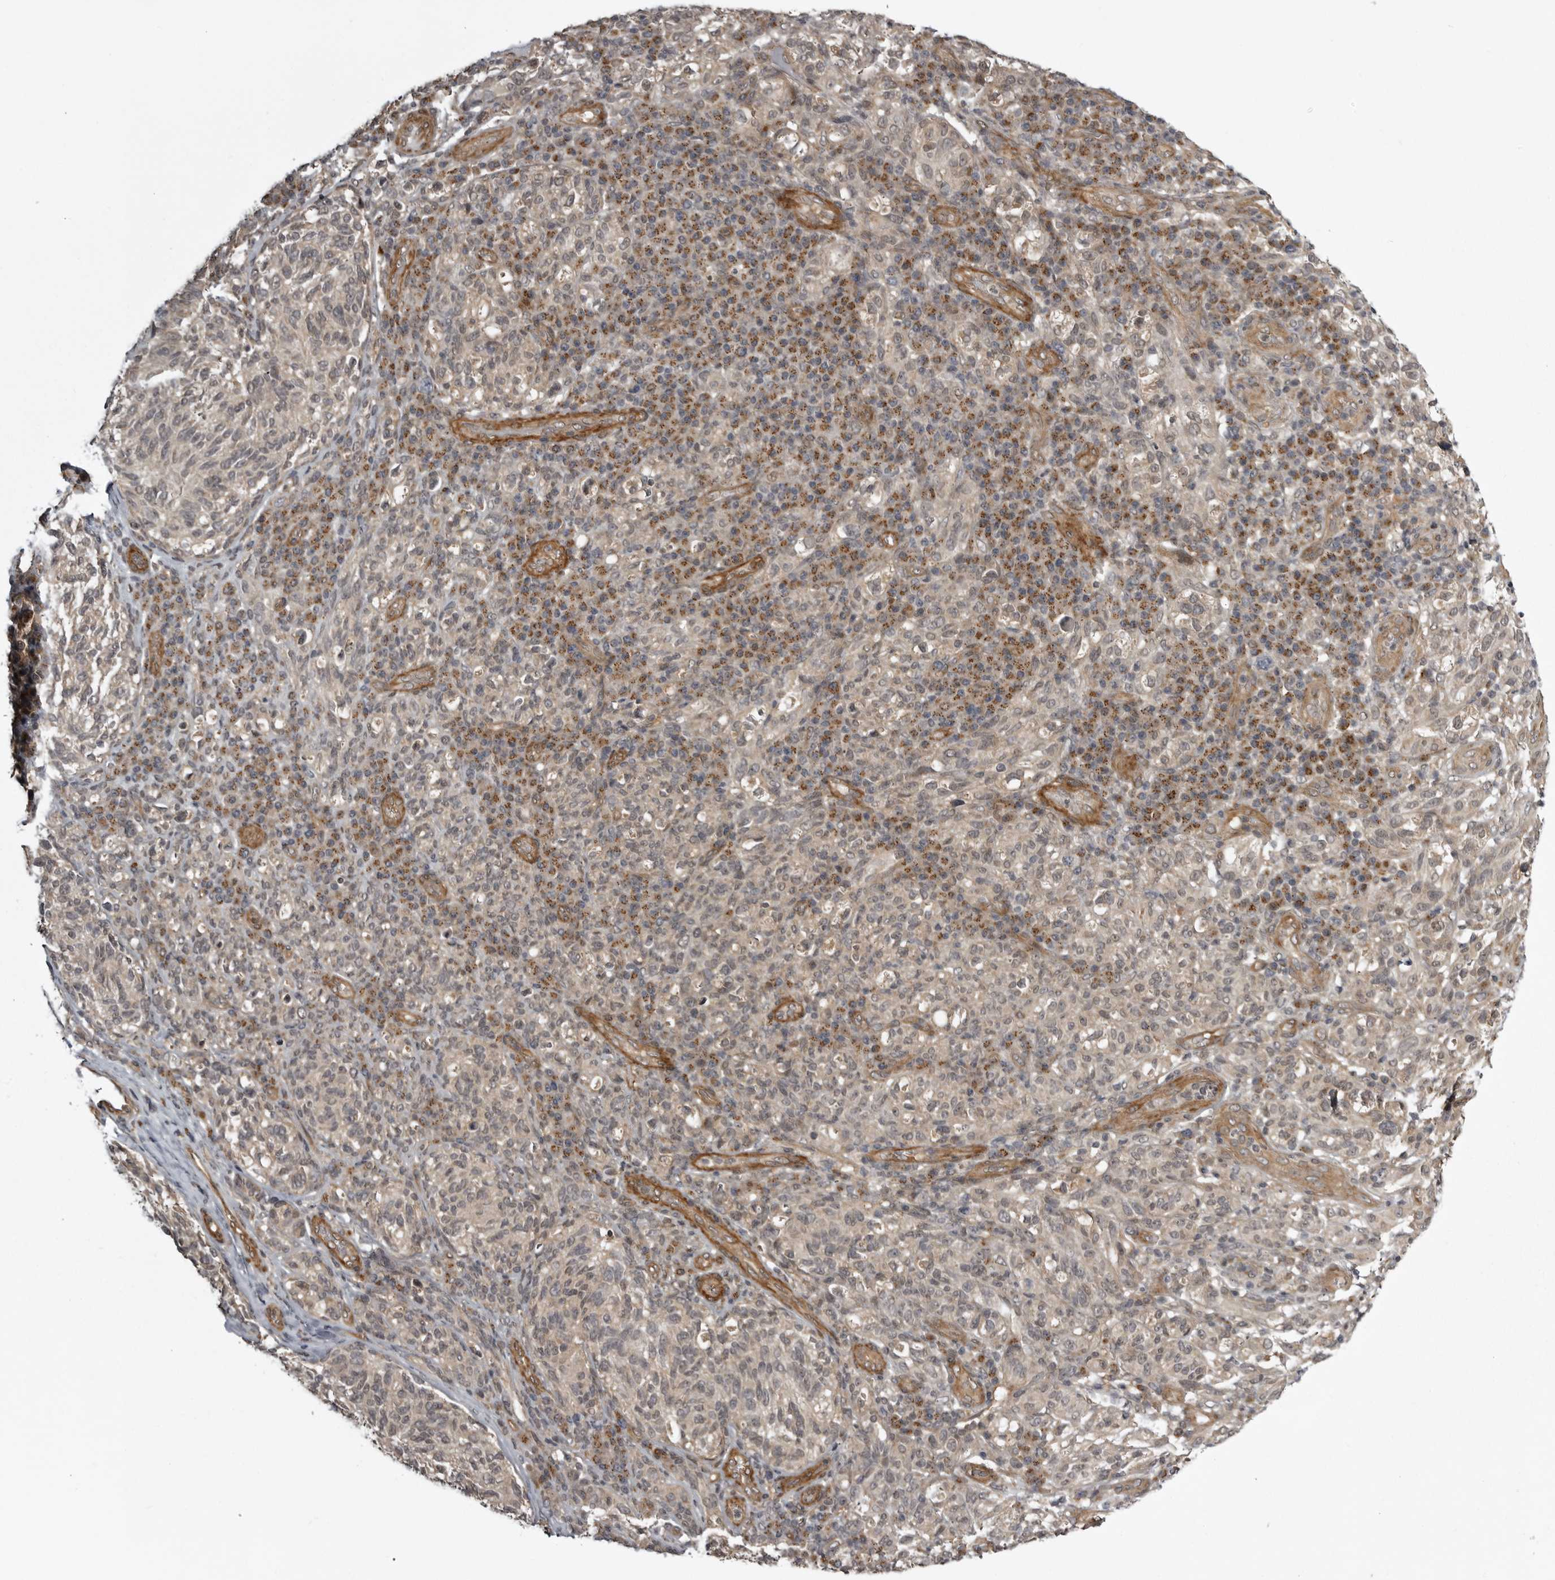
{"staining": {"intensity": "weak", "quantity": ">75%", "location": "cytoplasmic/membranous"}, "tissue": "melanoma", "cell_type": "Tumor cells", "image_type": "cancer", "snomed": [{"axis": "morphology", "description": "Malignant melanoma, NOS"}, {"axis": "topography", "description": "Skin"}], "caption": "Human malignant melanoma stained with a protein marker shows weak staining in tumor cells.", "gene": "SNX16", "patient": {"sex": "female", "age": 73}}